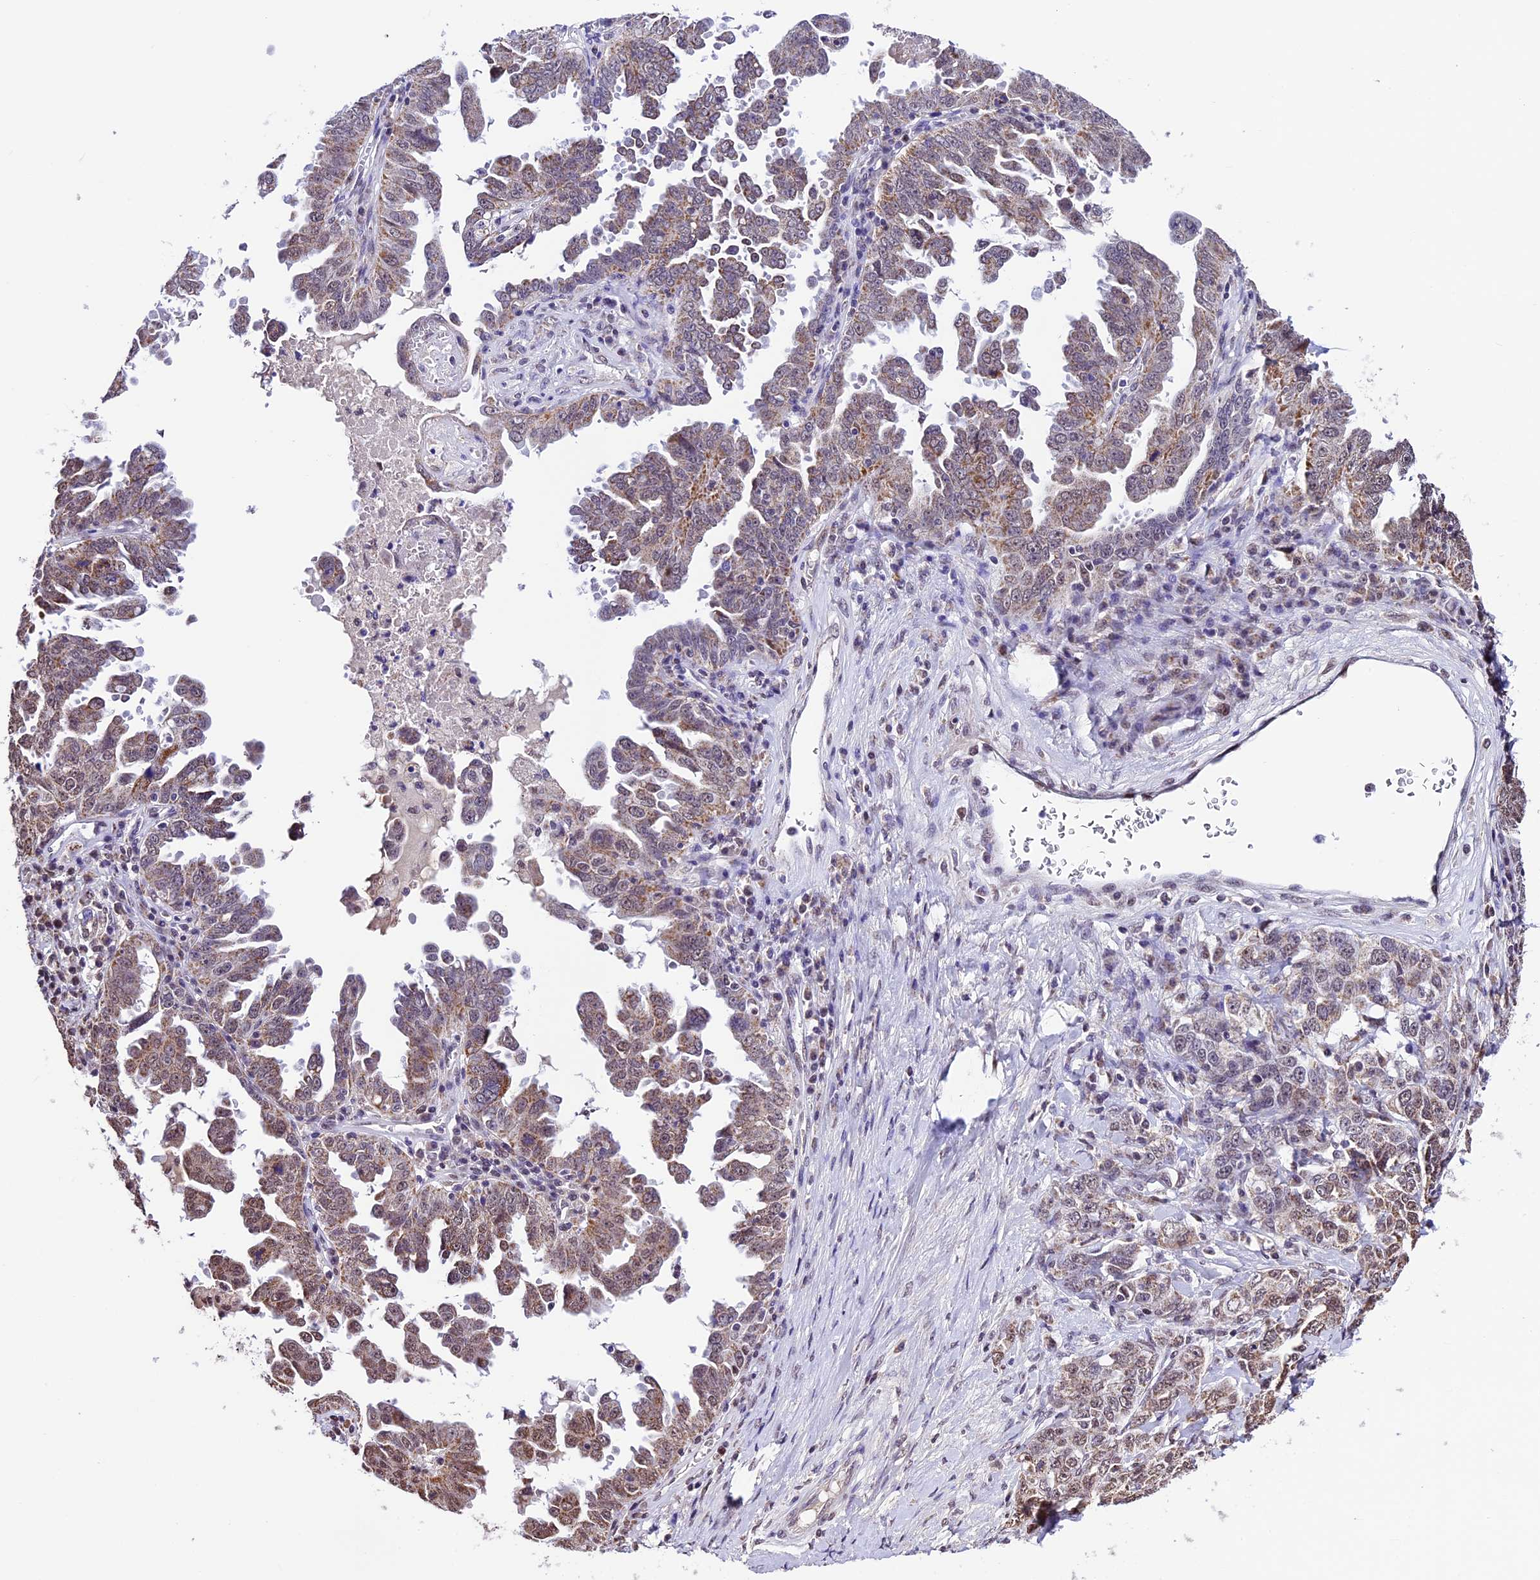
{"staining": {"intensity": "moderate", "quantity": "25%-75%", "location": "cytoplasmic/membranous,nuclear"}, "tissue": "ovarian cancer", "cell_type": "Tumor cells", "image_type": "cancer", "snomed": [{"axis": "morphology", "description": "Carcinoma, endometroid"}, {"axis": "topography", "description": "Ovary"}], "caption": "Moderate cytoplasmic/membranous and nuclear positivity for a protein is seen in approximately 25%-75% of tumor cells of ovarian cancer (endometroid carcinoma) using immunohistochemistry (IHC).", "gene": "CARS2", "patient": {"sex": "female", "age": 62}}